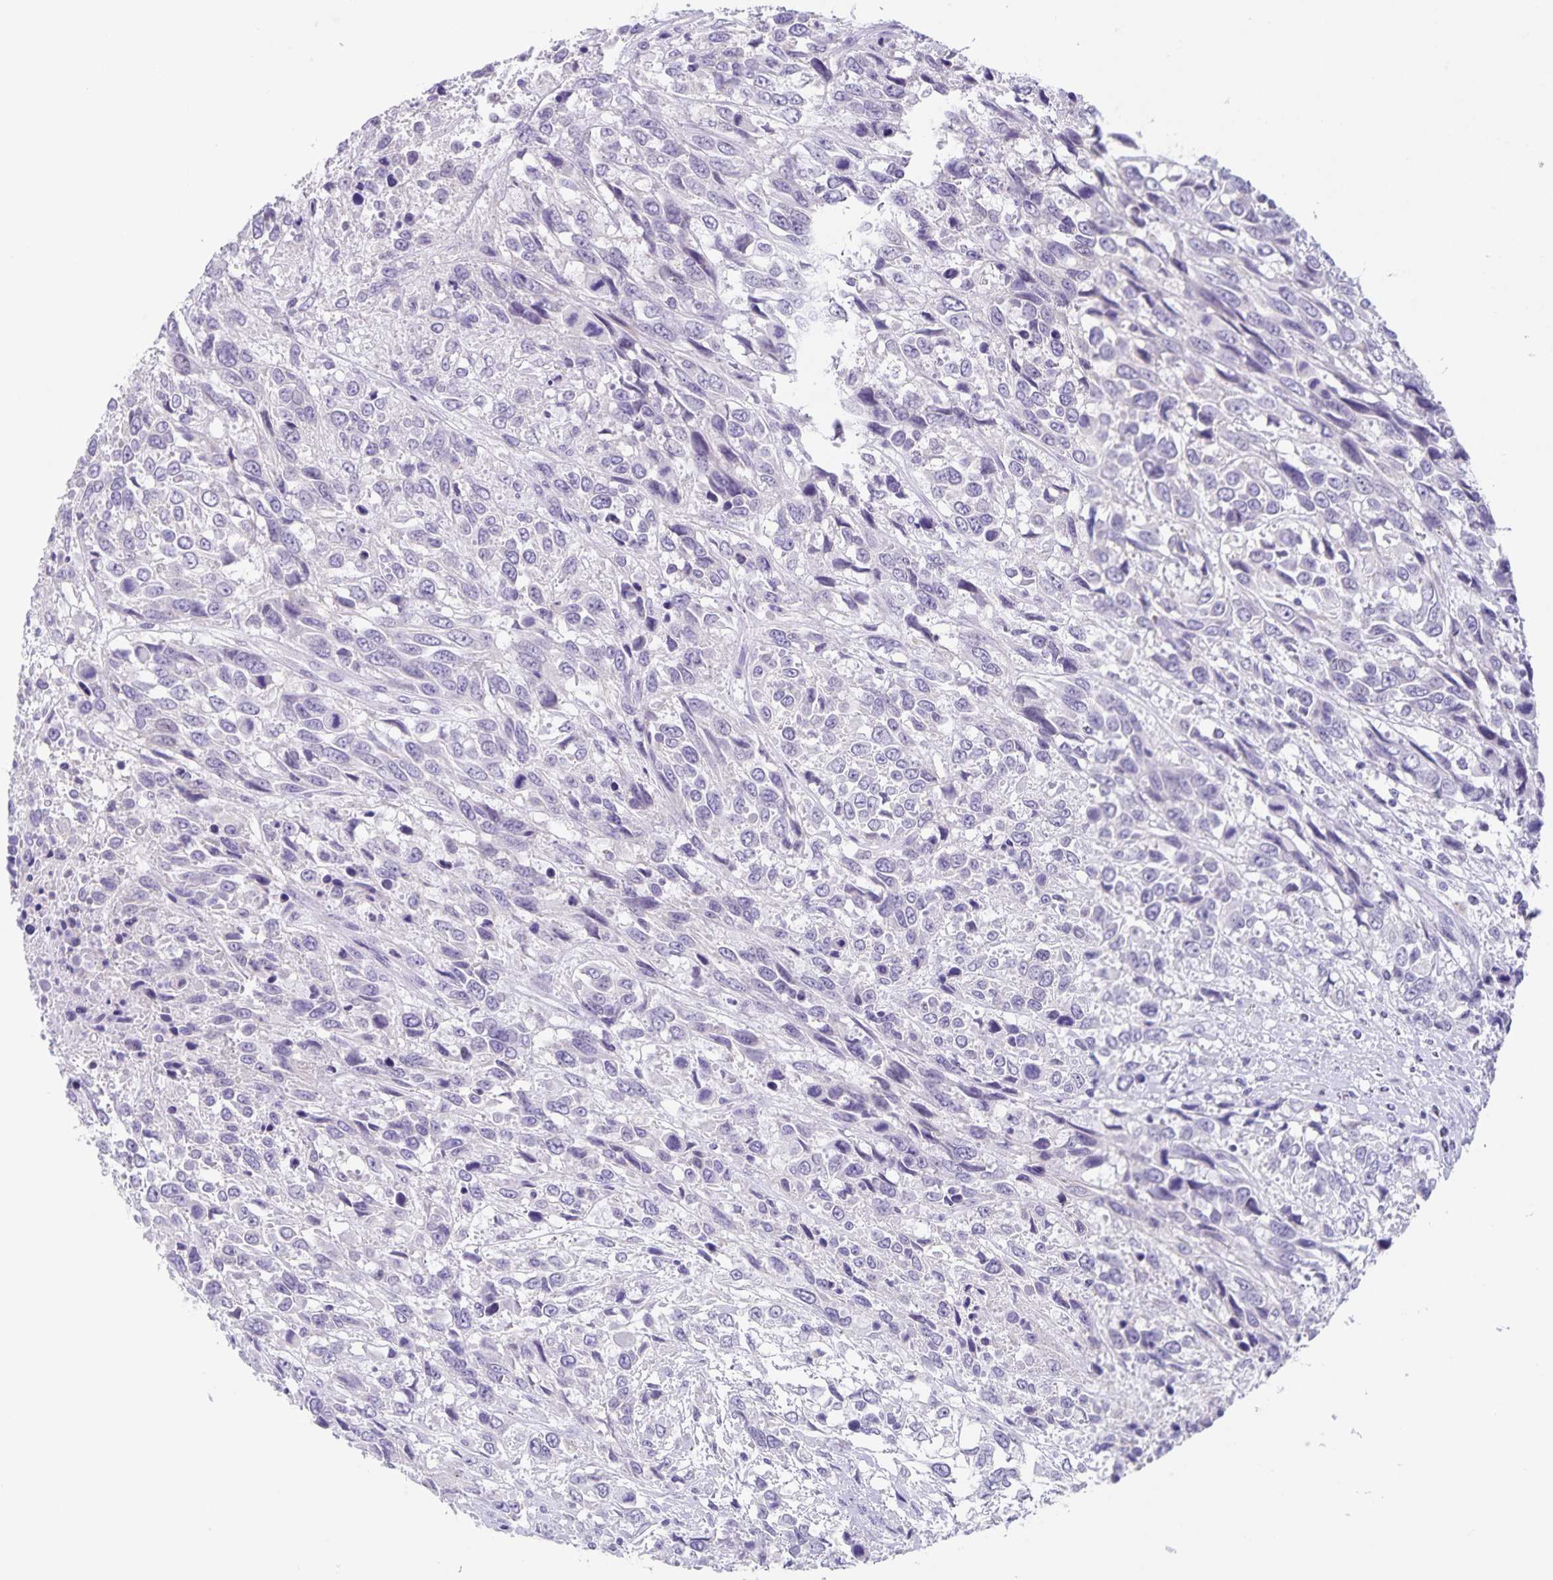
{"staining": {"intensity": "negative", "quantity": "none", "location": "none"}, "tissue": "urothelial cancer", "cell_type": "Tumor cells", "image_type": "cancer", "snomed": [{"axis": "morphology", "description": "Urothelial carcinoma, High grade"}, {"axis": "topography", "description": "Urinary bladder"}], "caption": "Urothelial cancer was stained to show a protein in brown. There is no significant expression in tumor cells.", "gene": "C11orf42", "patient": {"sex": "female", "age": 70}}